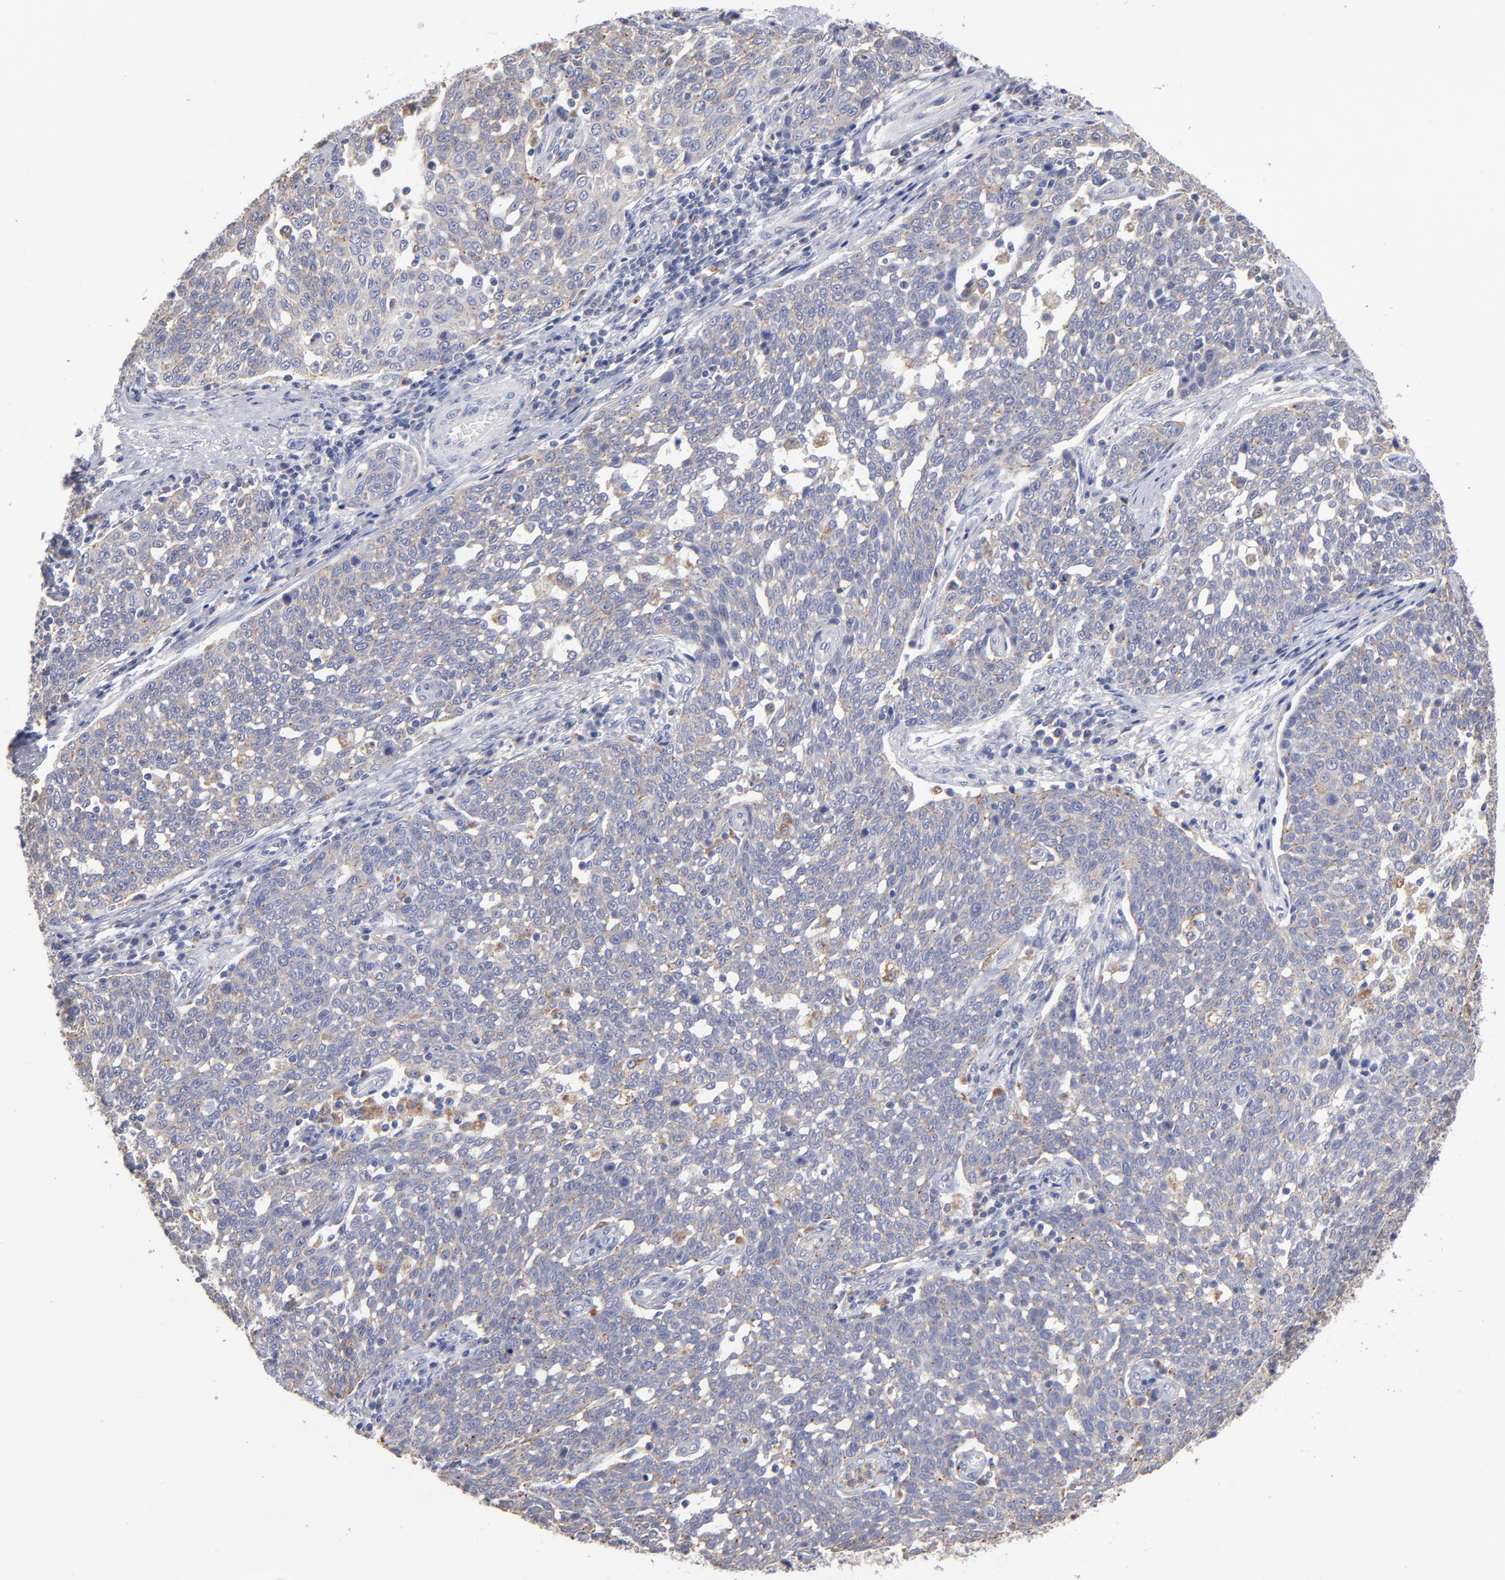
{"staining": {"intensity": "weak", "quantity": "25%-75%", "location": "cytoplasmic/membranous"}, "tissue": "cervical cancer", "cell_type": "Tumor cells", "image_type": "cancer", "snomed": [{"axis": "morphology", "description": "Squamous cell carcinoma, NOS"}, {"axis": "topography", "description": "Cervix"}], "caption": "Tumor cells display weak cytoplasmic/membranous positivity in about 25%-75% of cells in cervical cancer.", "gene": "RRAGB", "patient": {"sex": "female", "age": 34}}